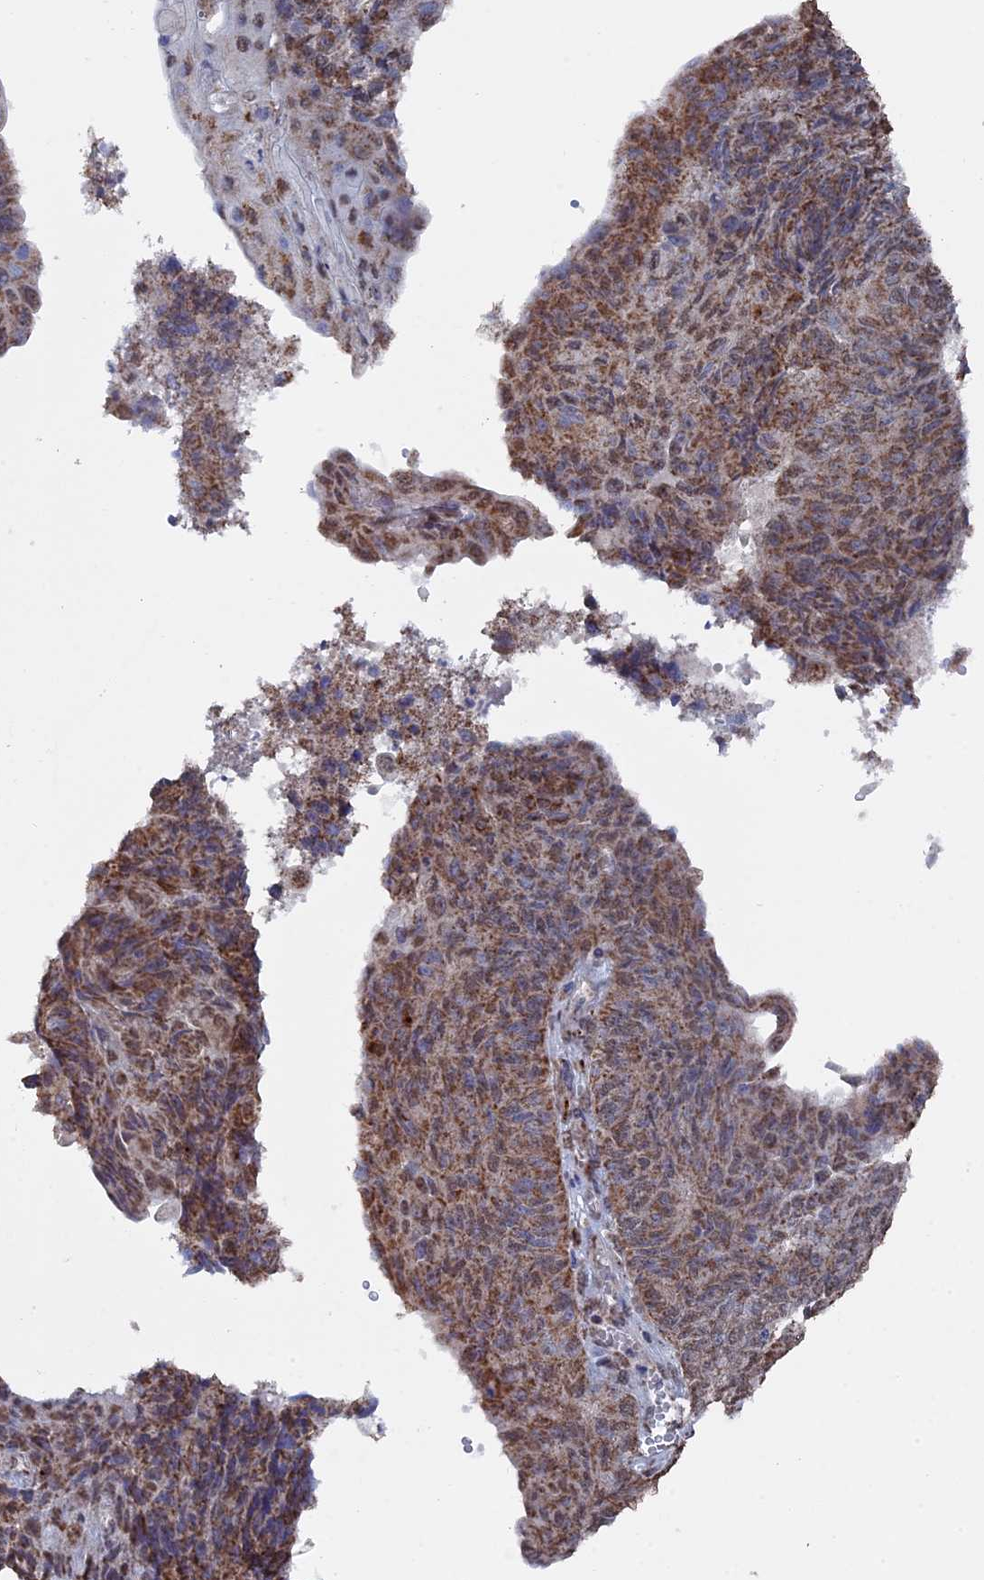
{"staining": {"intensity": "moderate", "quantity": ">75%", "location": "cytoplasmic/membranous"}, "tissue": "endometrial cancer", "cell_type": "Tumor cells", "image_type": "cancer", "snomed": [{"axis": "morphology", "description": "Adenocarcinoma, NOS"}, {"axis": "topography", "description": "Endometrium"}], "caption": "Tumor cells show medium levels of moderate cytoplasmic/membranous positivity in approximately >75% of cells in human endometrial cancer (adenocarcinoma). The staining was performed using DAB to visualize the protein expression in brown, while the nuclei were stained in blue with hematoxylin (Magnification: 20x).", "gene": "SMG9", "patient": {"sex": "female", "age": 32}}